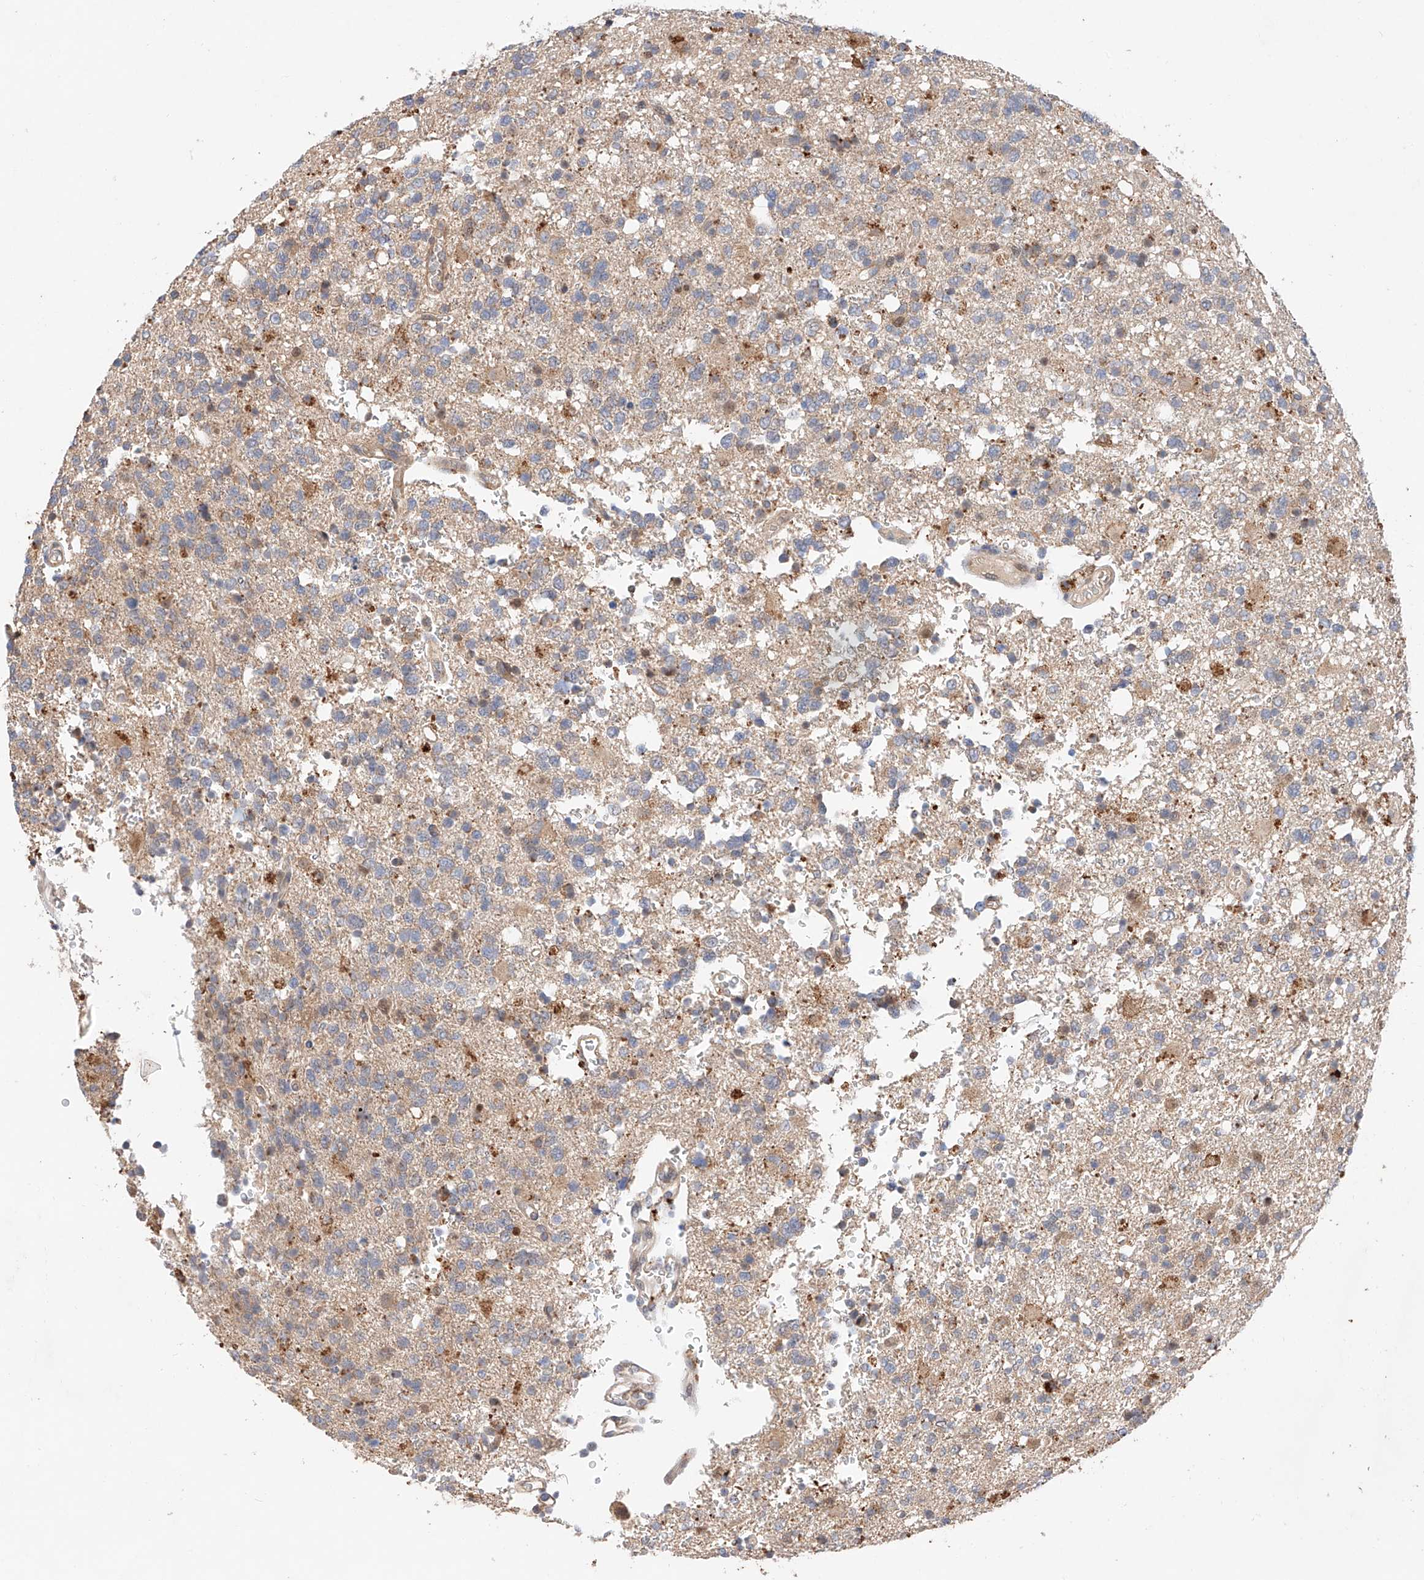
{"staining": {"intensity": "negative", "quantity": "none", "location": "none"}, "tissue": "glioma", "cell_type": "Tumor cells", "image_type": "cancer", "snomed": [{"axis": "morphology", "description": "Glioma, malignant, High grade"}, {"axis": "topography", "description": "Brain"}], "caption": "Photomicrograph shows no protein staining in tumor cells of glioma tissue.", "gene": "GCNT1", "patient": {"sex": "female", "age": 62}}